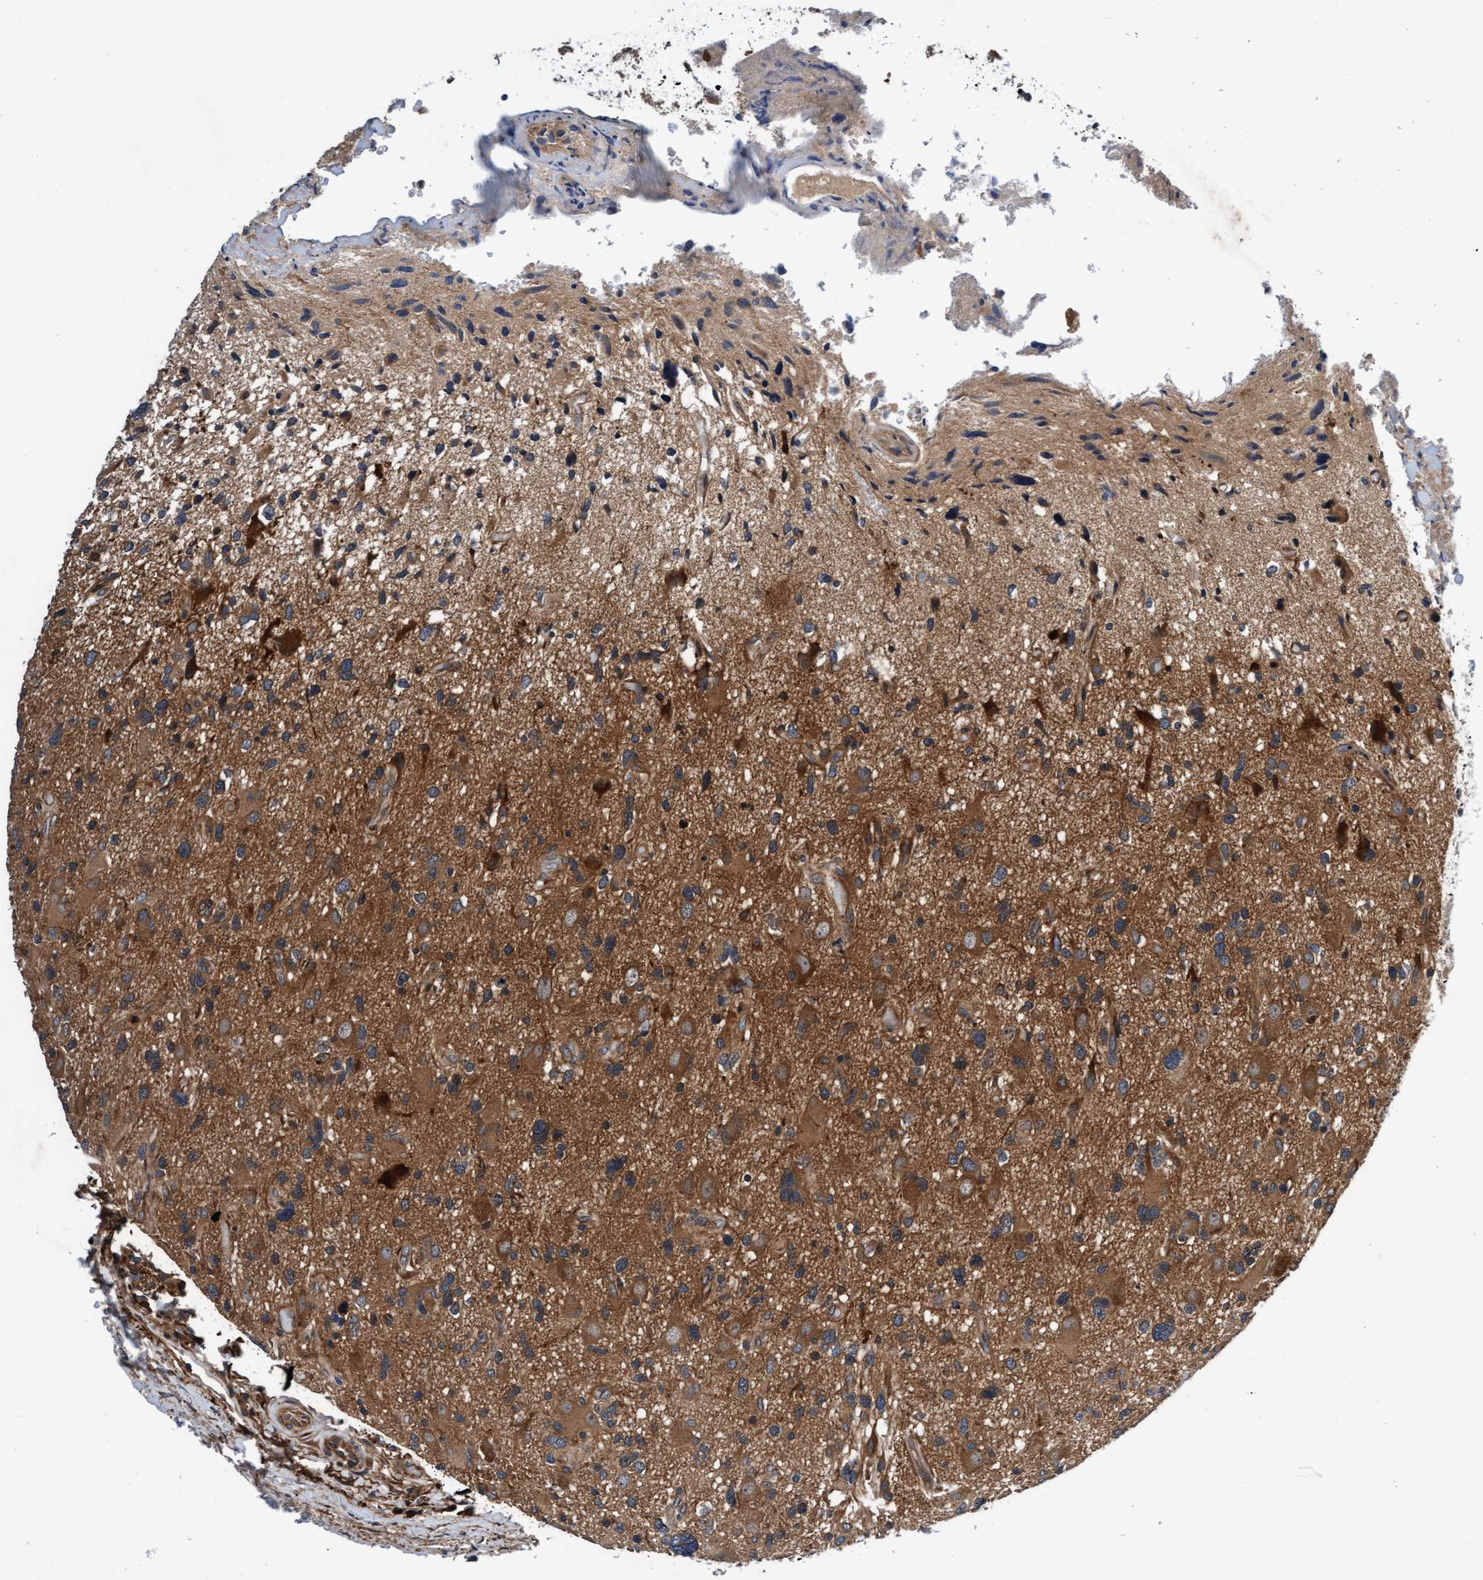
{"staining": {"intensity": "moderate", "quantity": ">75%", "location": "cytoplasmic/membranous"}, "tissue": "glioma", "cell_type": "Tumor cells", "image_type": "cancer", "snomed": [{"axis": "morphology", "description": "Glioma, malignant, High grade"}, {"axis": "topography", "description": "Brain"}], "caption": "The immunohistochemical stain shows moderate cytoplasmic/membranous positivity in tumor cells of malignant glioma (high-grade) tissue. (DAB (3,3'-diaminobenzidine) IHC, brown staining for protein, blue staining for nuclei).", "gene": "EFCAB13", "patient": {"sex": "male", "age": 33}}